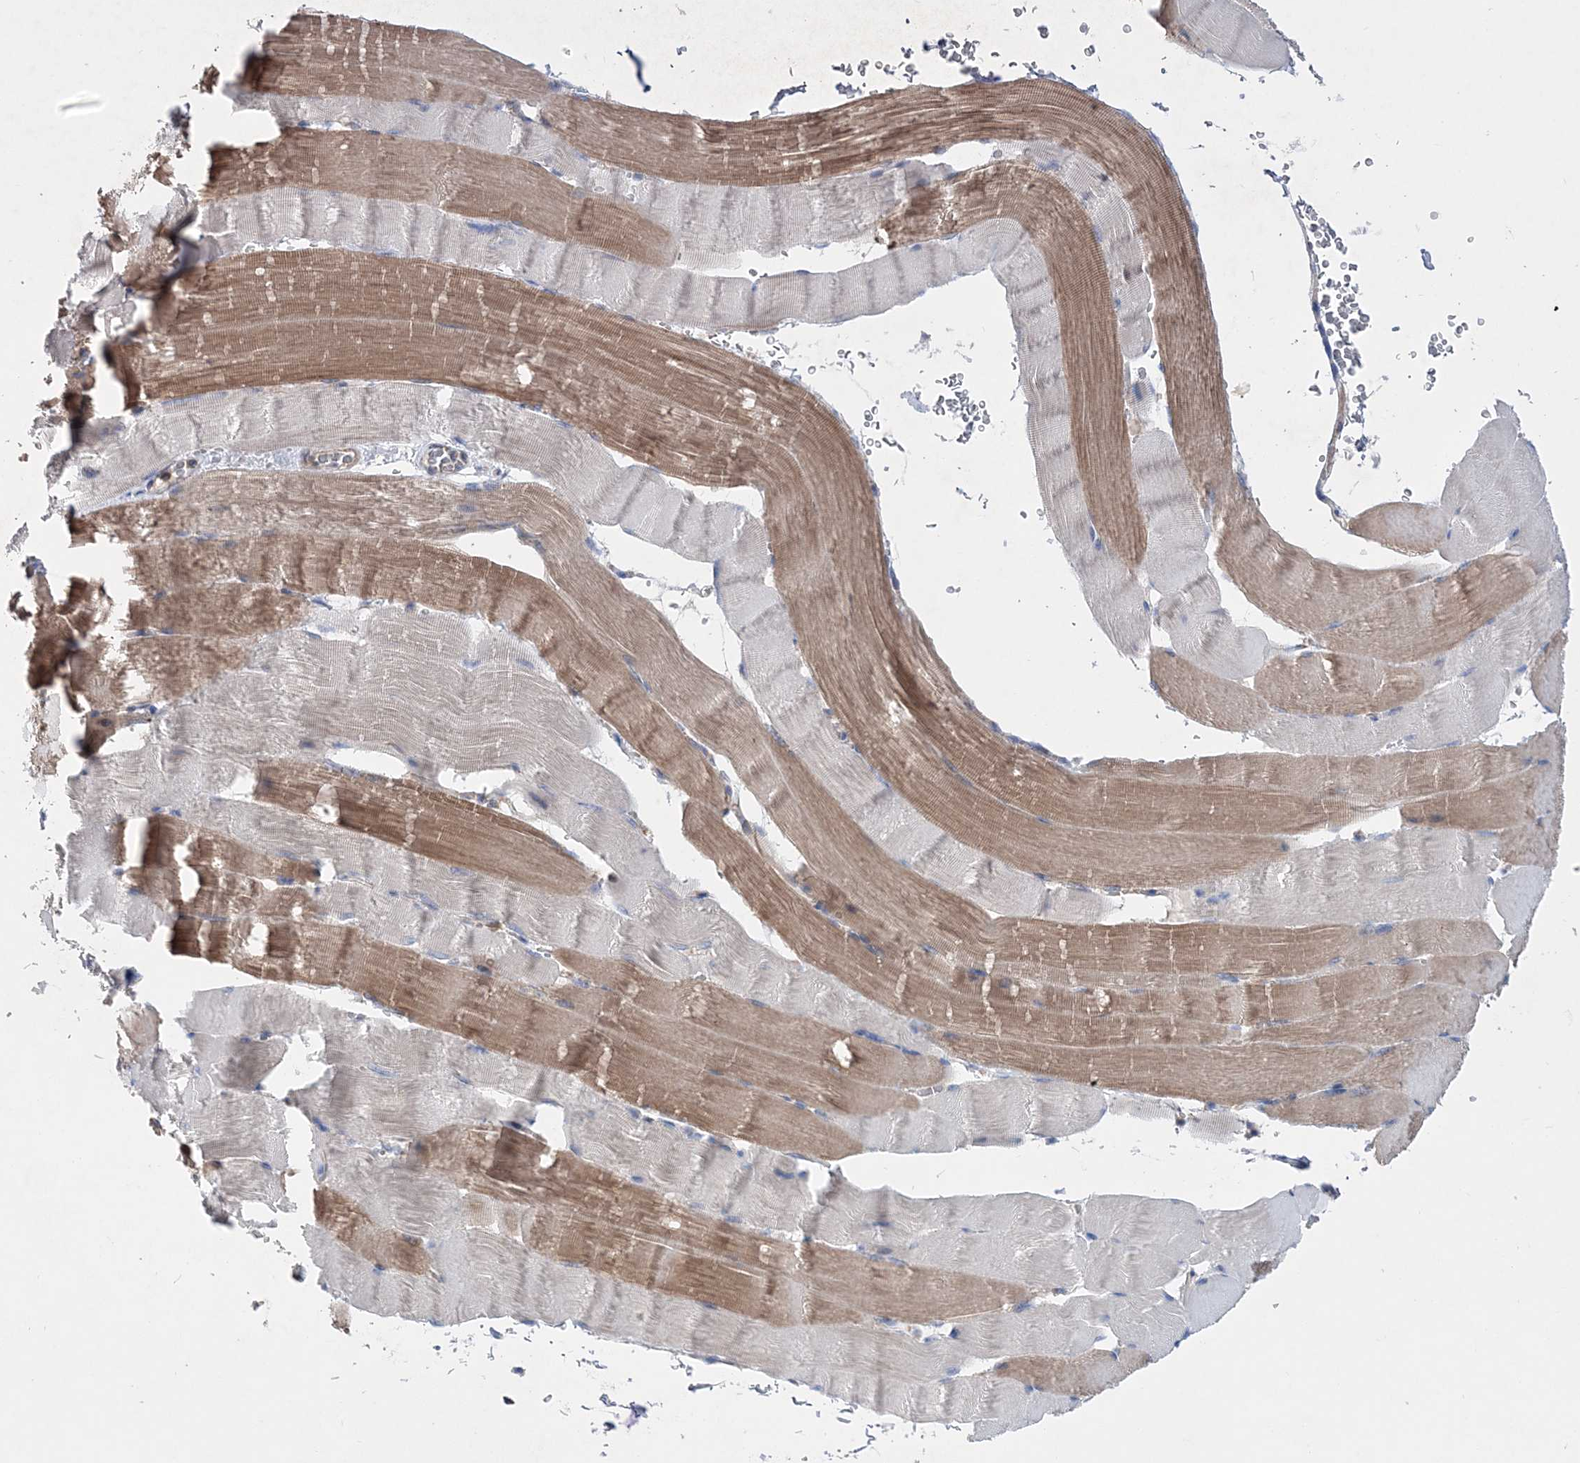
{"staining": {"intensity": "moderate", "quantity": "25%-75%", "location": "cytoplasmic/membranous"}, "tissue": "skeletal muscle", "cell_type": "Myocytes", "image_type": "normal", "snomed": [{"axis": "morphology", "description": "Normal tissue, NOS"}, {"axis": "topography", "description": "Skeletal muscle"}], "caption": "About 25%-75% of myocytes in benign human skeletal muscle reveal moderate cytoplasmic/membranous protein expression as visualized by brown immunohistochemical staining.", "gene": "NGLY1", "patient": {"sex": "male", "age": 62}}